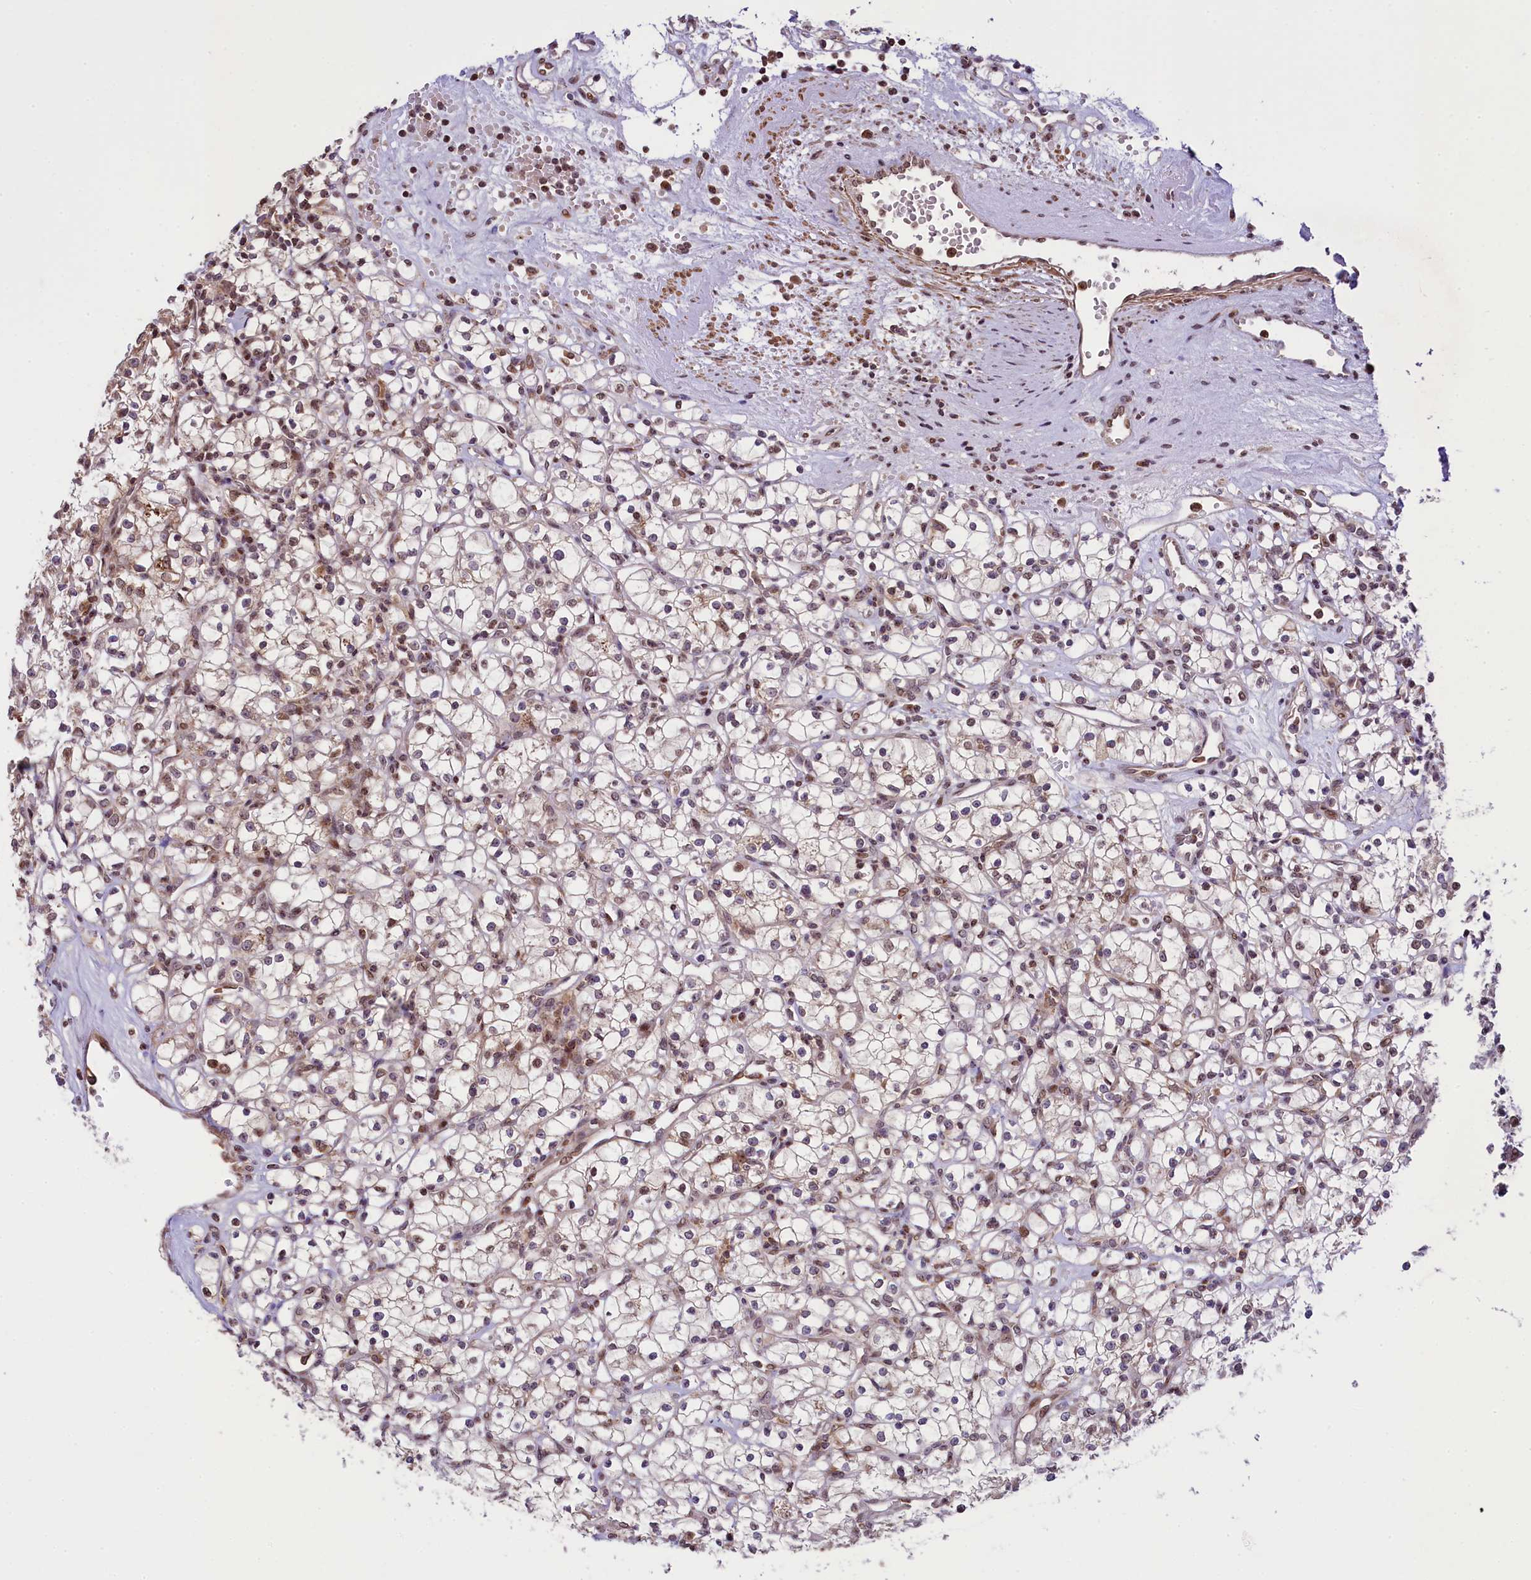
{"staining": {"intensity": "weak", "quantity": "25%-75%", "location": "nuclear"}, "tissue": "renal cancer", "cell_type": "Tumor cells", "image_type": "cancer", "snomed": [{"axis": "morphology", "description": "Adenocarcinoma, NOS"}, {"axis": "topography", "description": "Kidney"}], "caption": "Weak nuclear staining is appreciated in about 25%-75% of tumor cells in renal cancer (adenocarcinoma).", "gene": "RBBP8", "patient": {"sex": "female", "age": 59}}